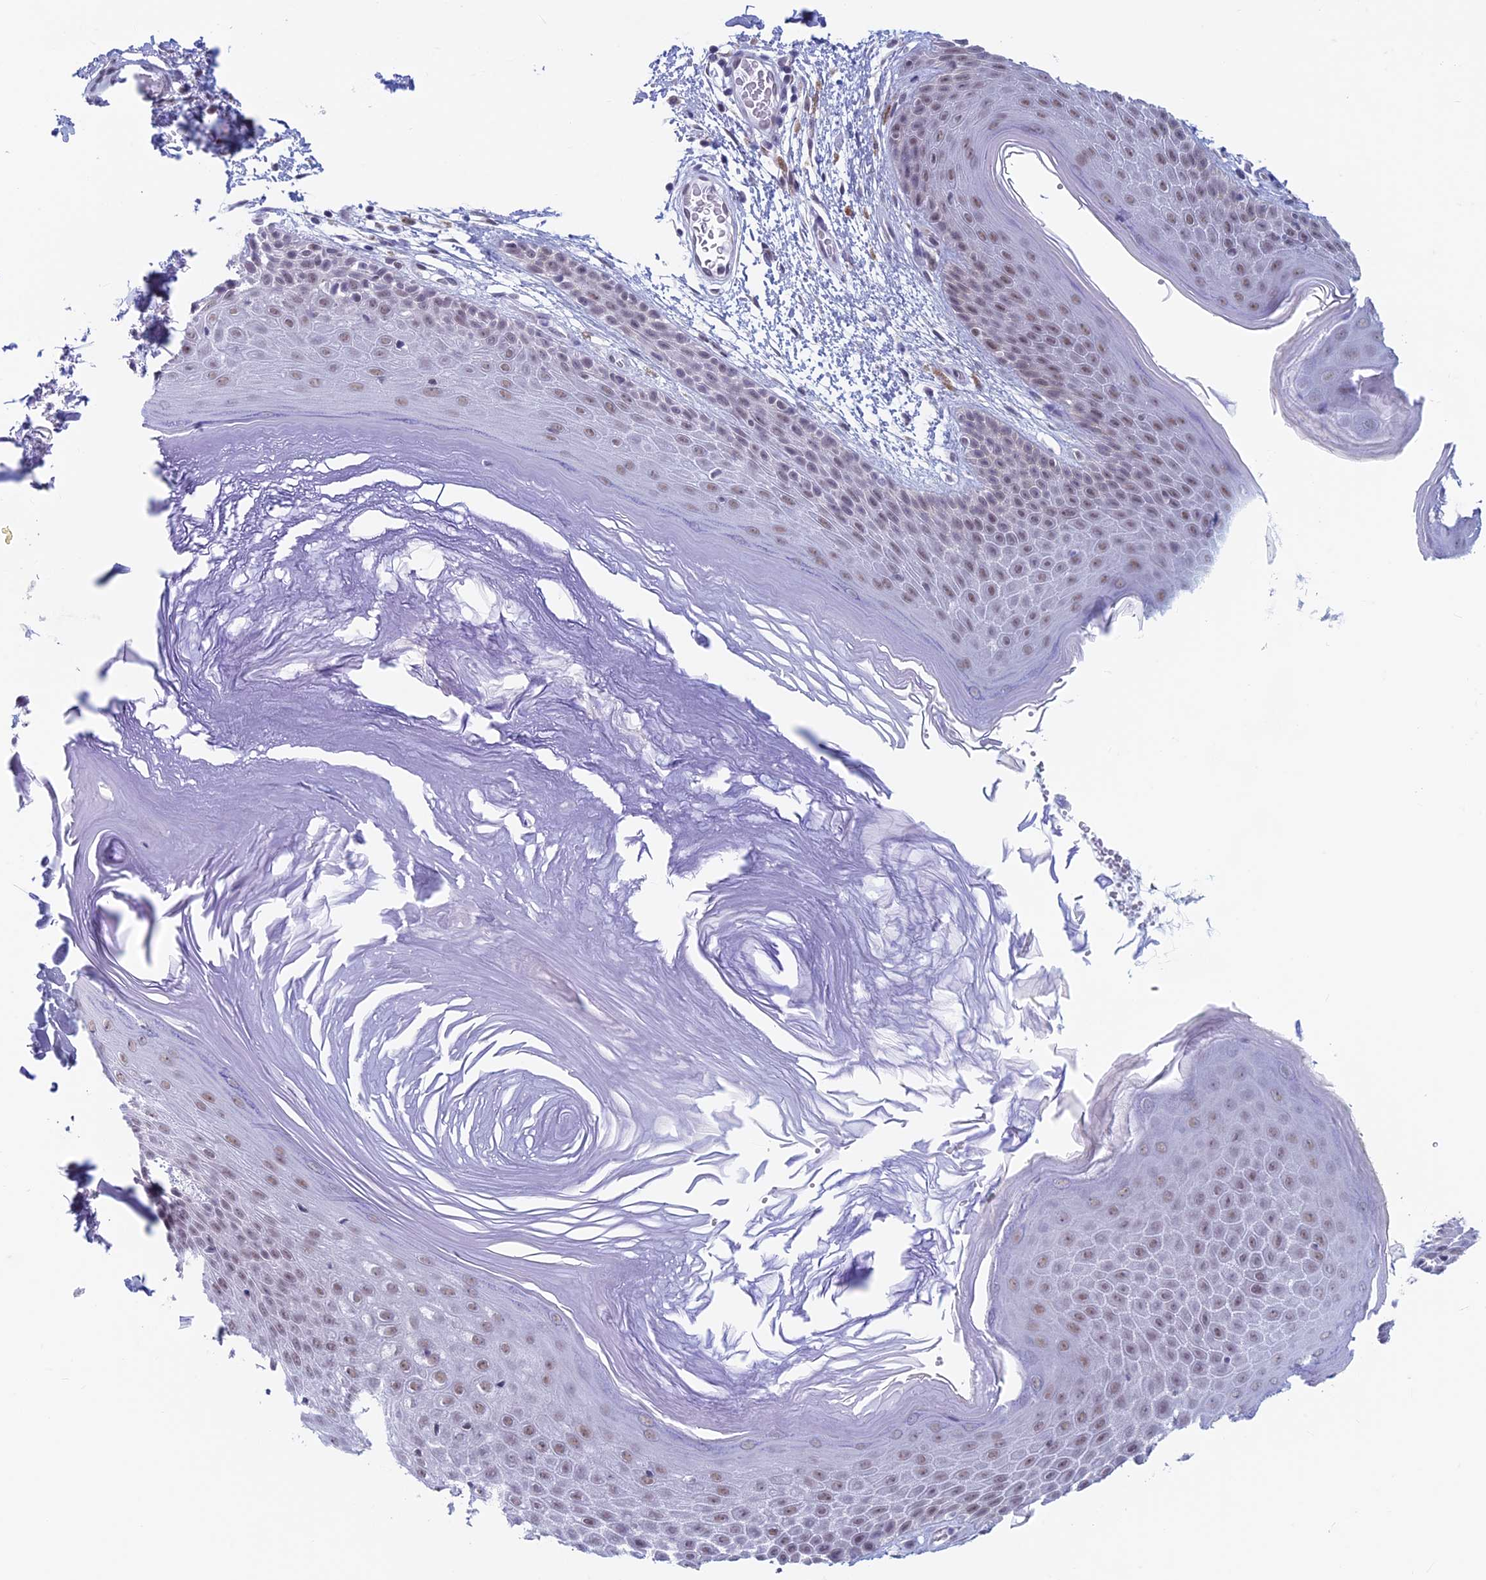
{"staining": {"intensity": "moderate", "quantity": "<25%", "location": "cytoplasmic/membranous"}, "tissue": "skin", "cell_type": "Epidermal cells", "image_type": "normal", "snomed": [{"axis": "morphology", "description": "Normal tissue, NOS"}, {"axis": "topography", "description": "Anal"}], "caption": "Skin stained with immunohistochemistry (IHC) reveals moderate cytoplasmic/membranous positivity in about <25% of epidermal cells. The protein of interest is shown in brown color, while the nuclei are stained blue.", "gene": "ASH2L", "patient": {"sex": "male", "age": 74}}